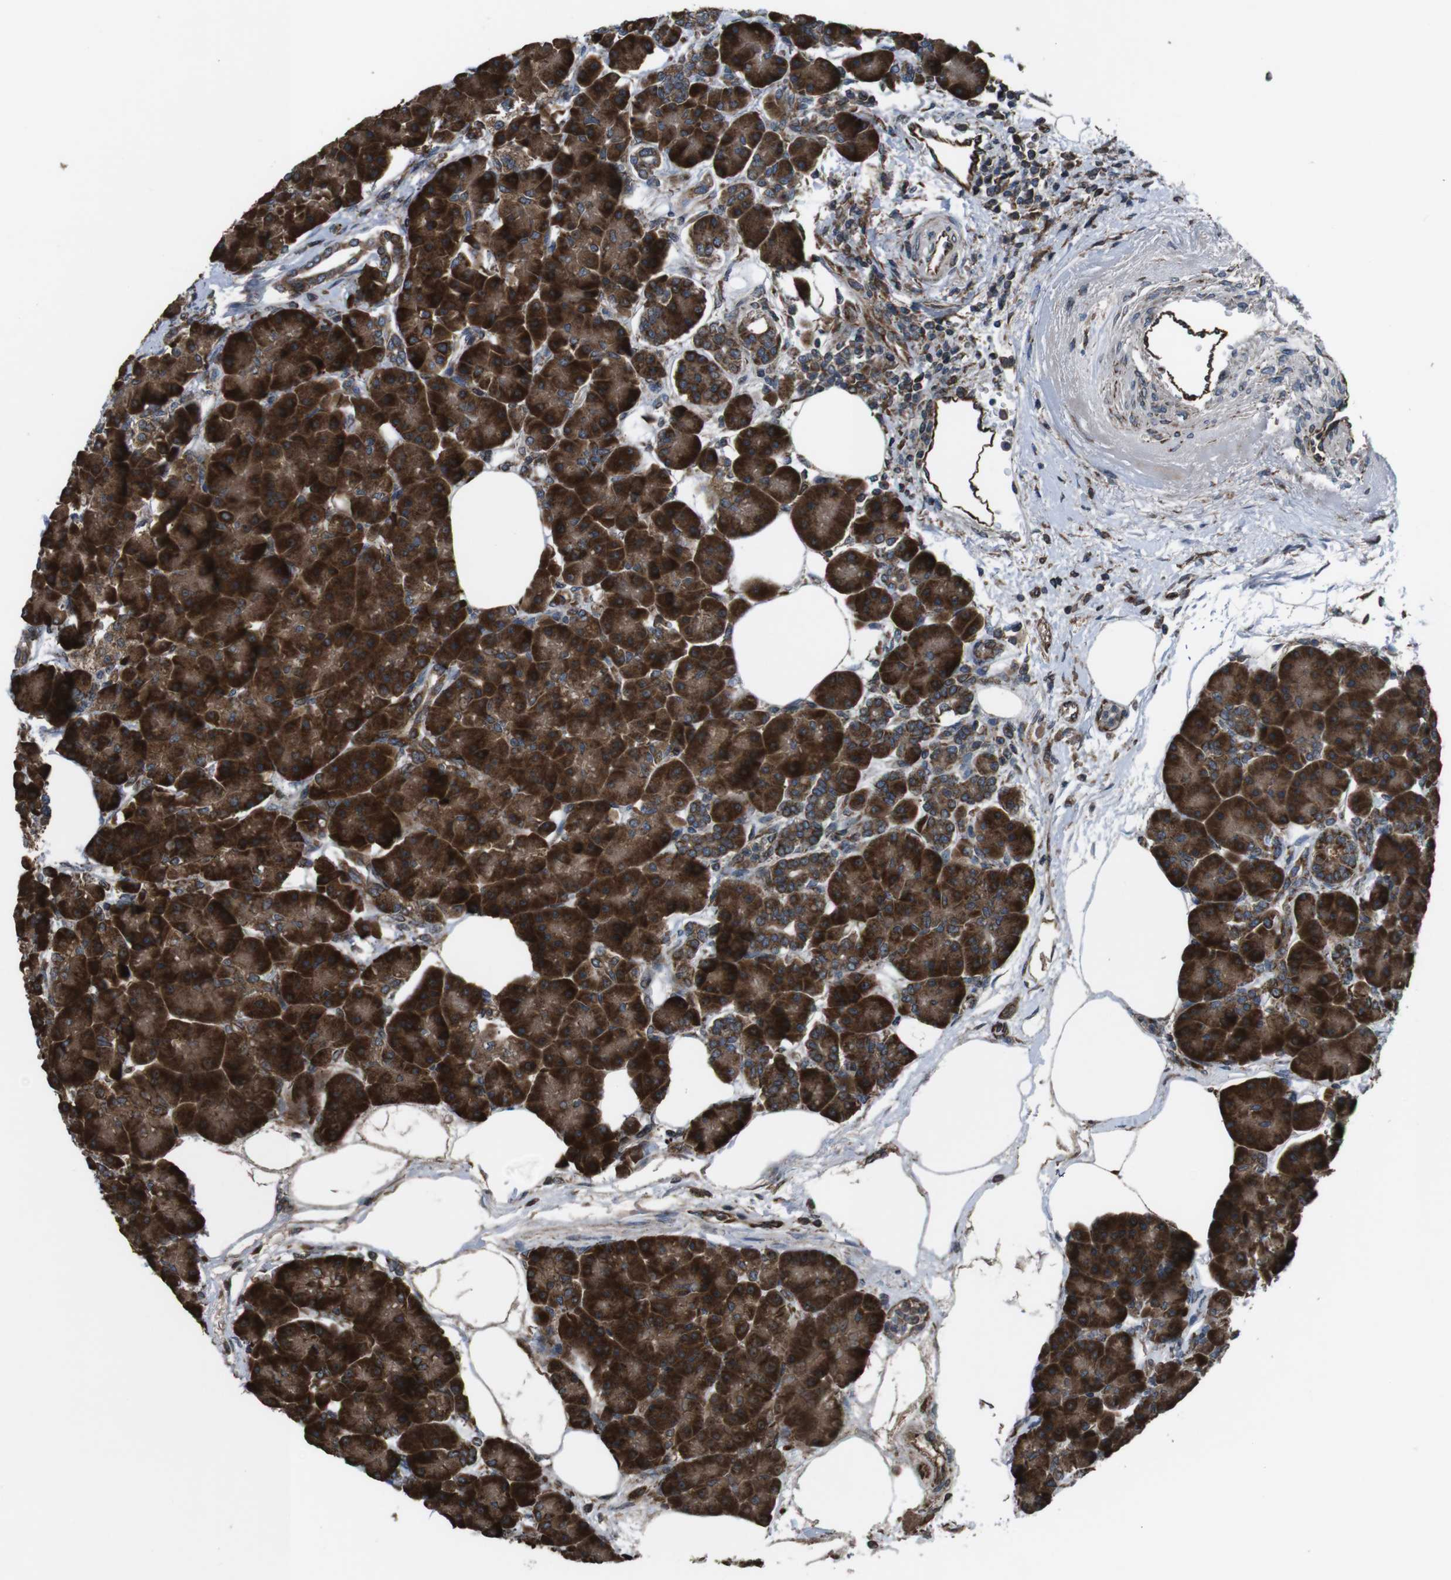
{"staining": {"intensity": "strong", "quantity": ">75%", "location": "cytoplasmic/membranous"}, "tissue": "pancreas", "cell_type": "Exocrine glandular cells", "image_type": "normal", "snomed": [{"axis": "morphology", "description": "Normal tissue, NOS"}, {"axis": "topography", "description": "Pancreas"}], "caption": "Immunohistochemistry photomicrograph of benign pancreas: pancreas stained using immunohistochemistry demonstrates high levels of strong protein expression localized specifically in the cytoplasmic/membranous of exocrine glandular cells, appearing as a cytoplasmic/membranous brown color.", "gene": "GIMAP8", "patient": {"sex": "female", "age": 70}}